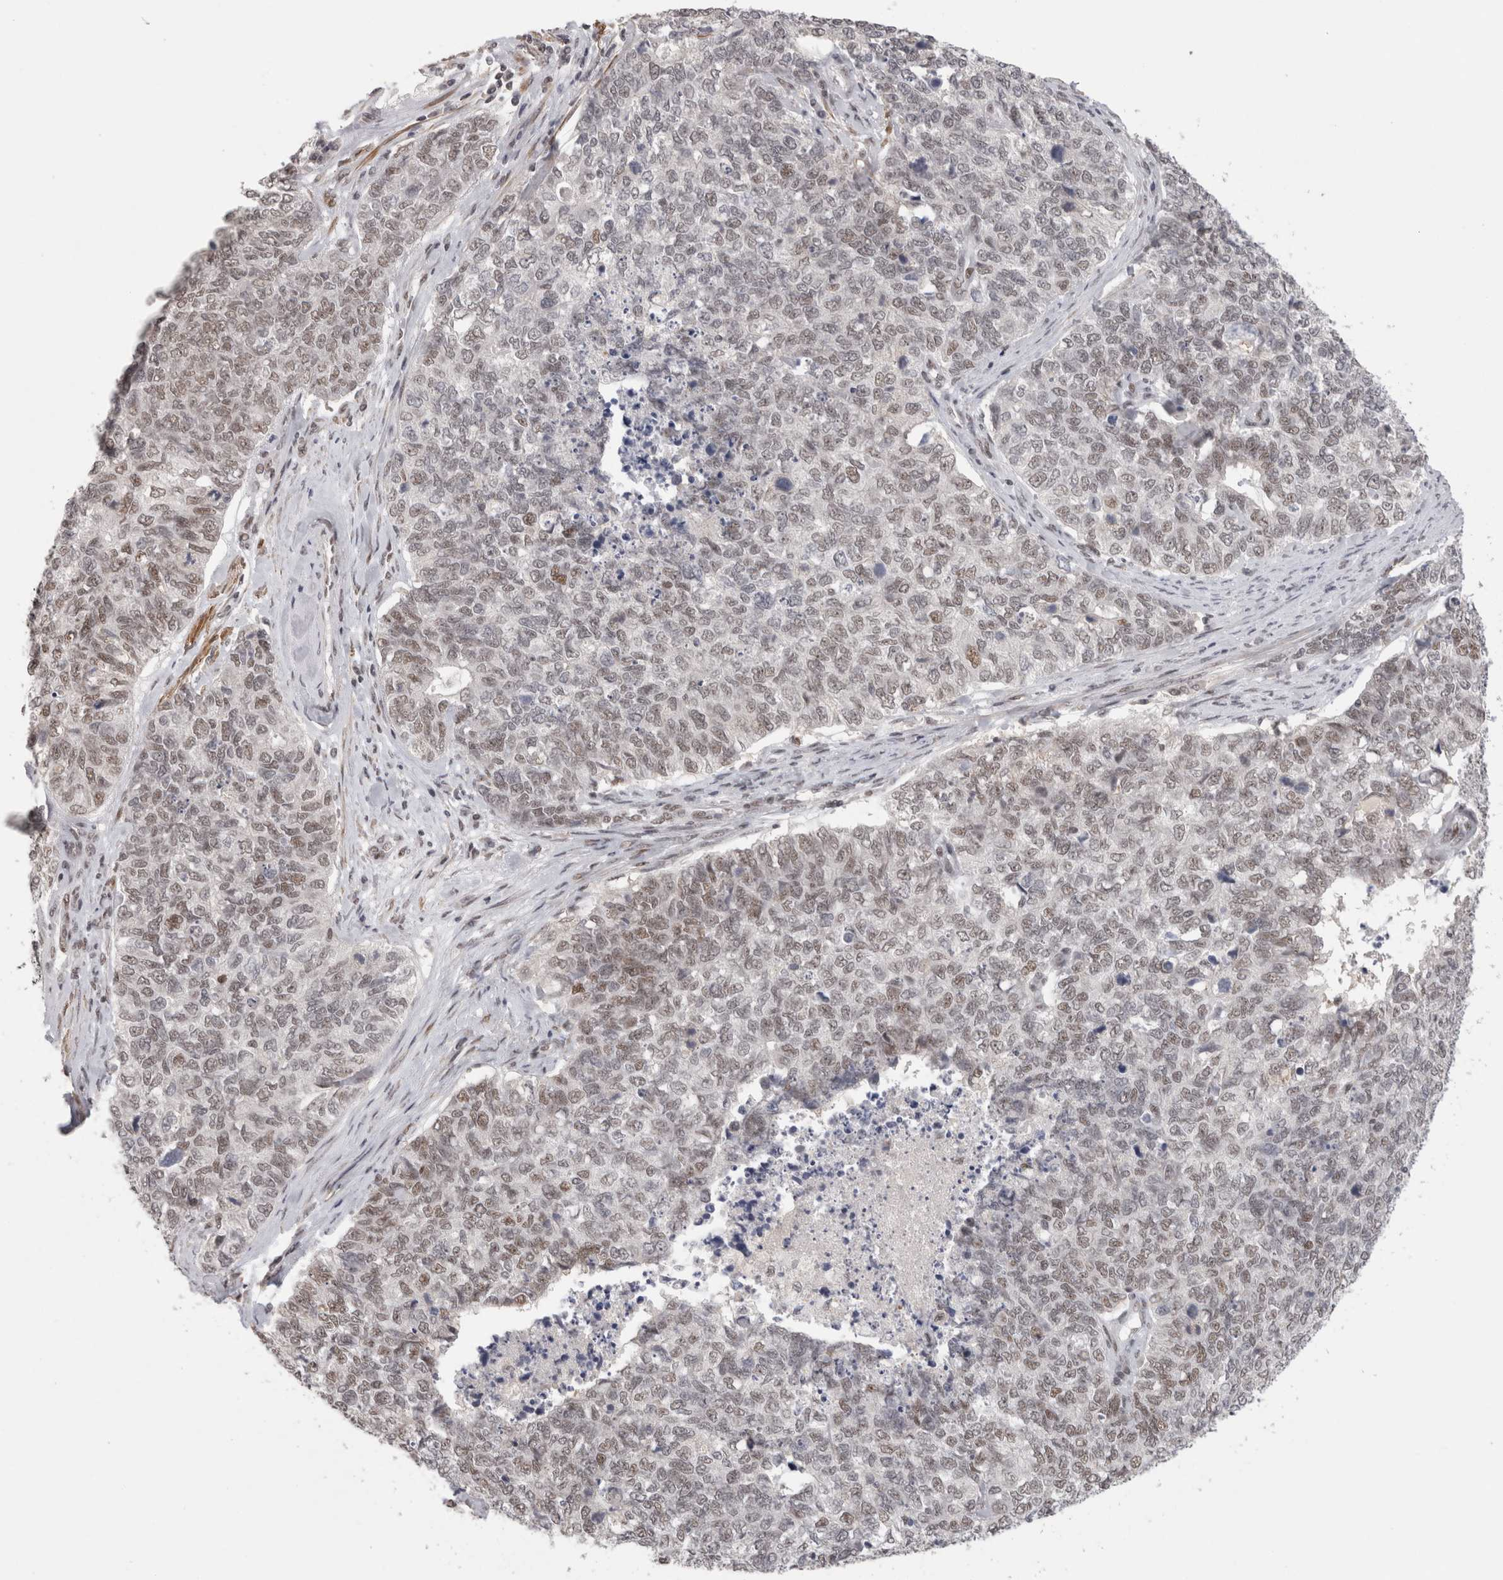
{"staining": {"intensity": "weak", "quantity": "<25%", "location": "nuclear"}, "tissue": "cervical cancer", "cell_type": "Tumor cells", "image_type": "cancer", "snomed": [{"axis": "morphology", "description": "Squamous cell carcinoma, NOS"}, {"axis": "topography", "description": "Cervix"}], "caption": "Protein analysis of squamous cell carcinoma (cervical) shows no significant expression in tumor cells. (DAB immunohistochemistry (IHC) with hematoxylin counter stain).", "gene": "ZNF830", "patient": {"sex": "female", "age": 63}}